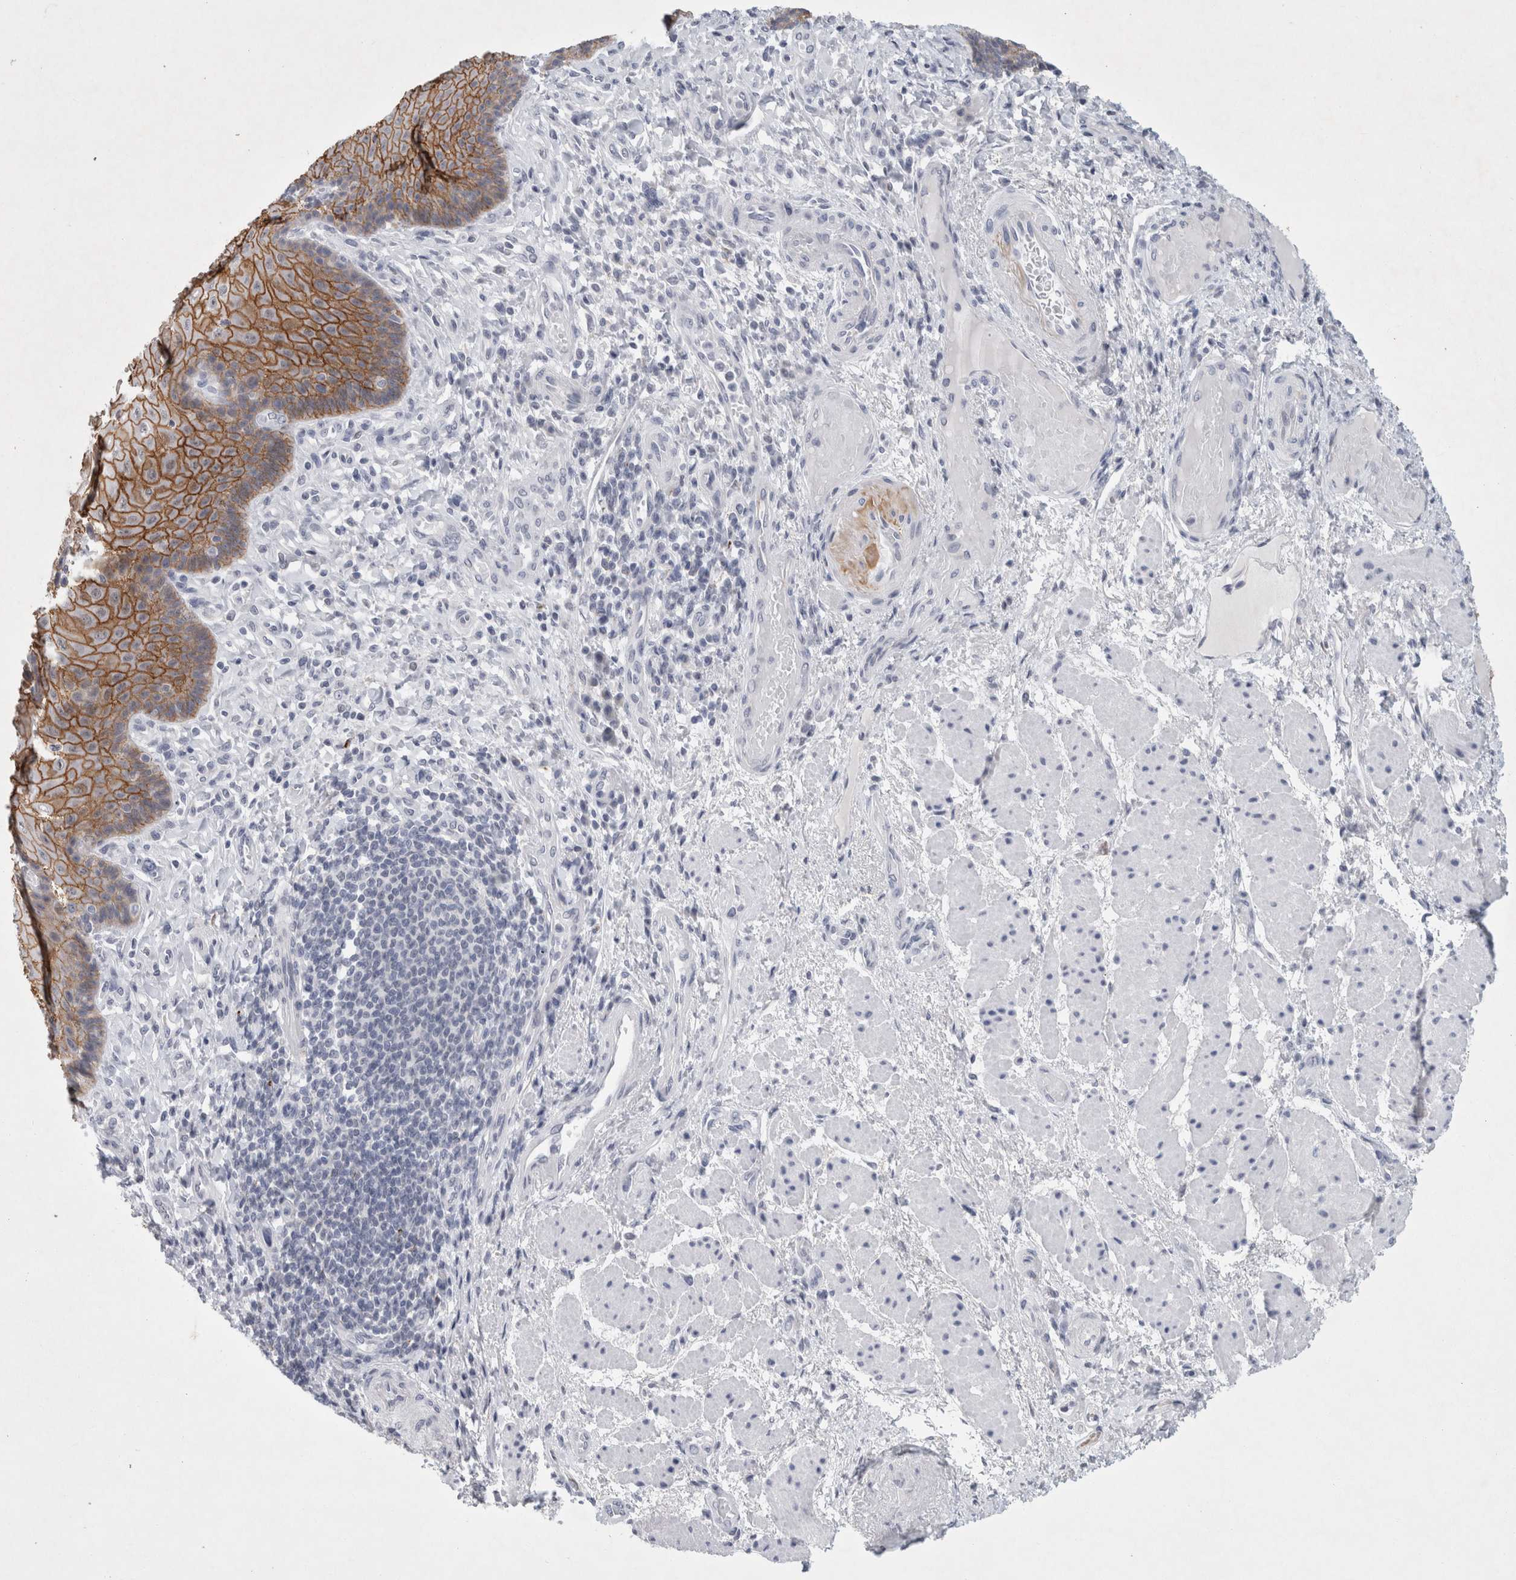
{"staining": {"intensity": "strong", "quantity": ">75%", "location": "cytoplasmic/membranous"}, "tissue": "esophagus", "cell_type": "Squamous epithelial cells", "image_type": "normal", "snomed": [{"axis": "morphology", "description": "Normal tissue, NOS"}, {"axis": "topography", "description": "Esophagus"}], "caption": "Squamous epithelial cells display high levels of strong cytoplasmic/membranous expression in about >75% of cells in benign esophagus. The protein of interest is shown in brown color, while the nuclei are stained blue.", "gene": "NIPA1", "patient": {"sex": "male", "age": 54}}